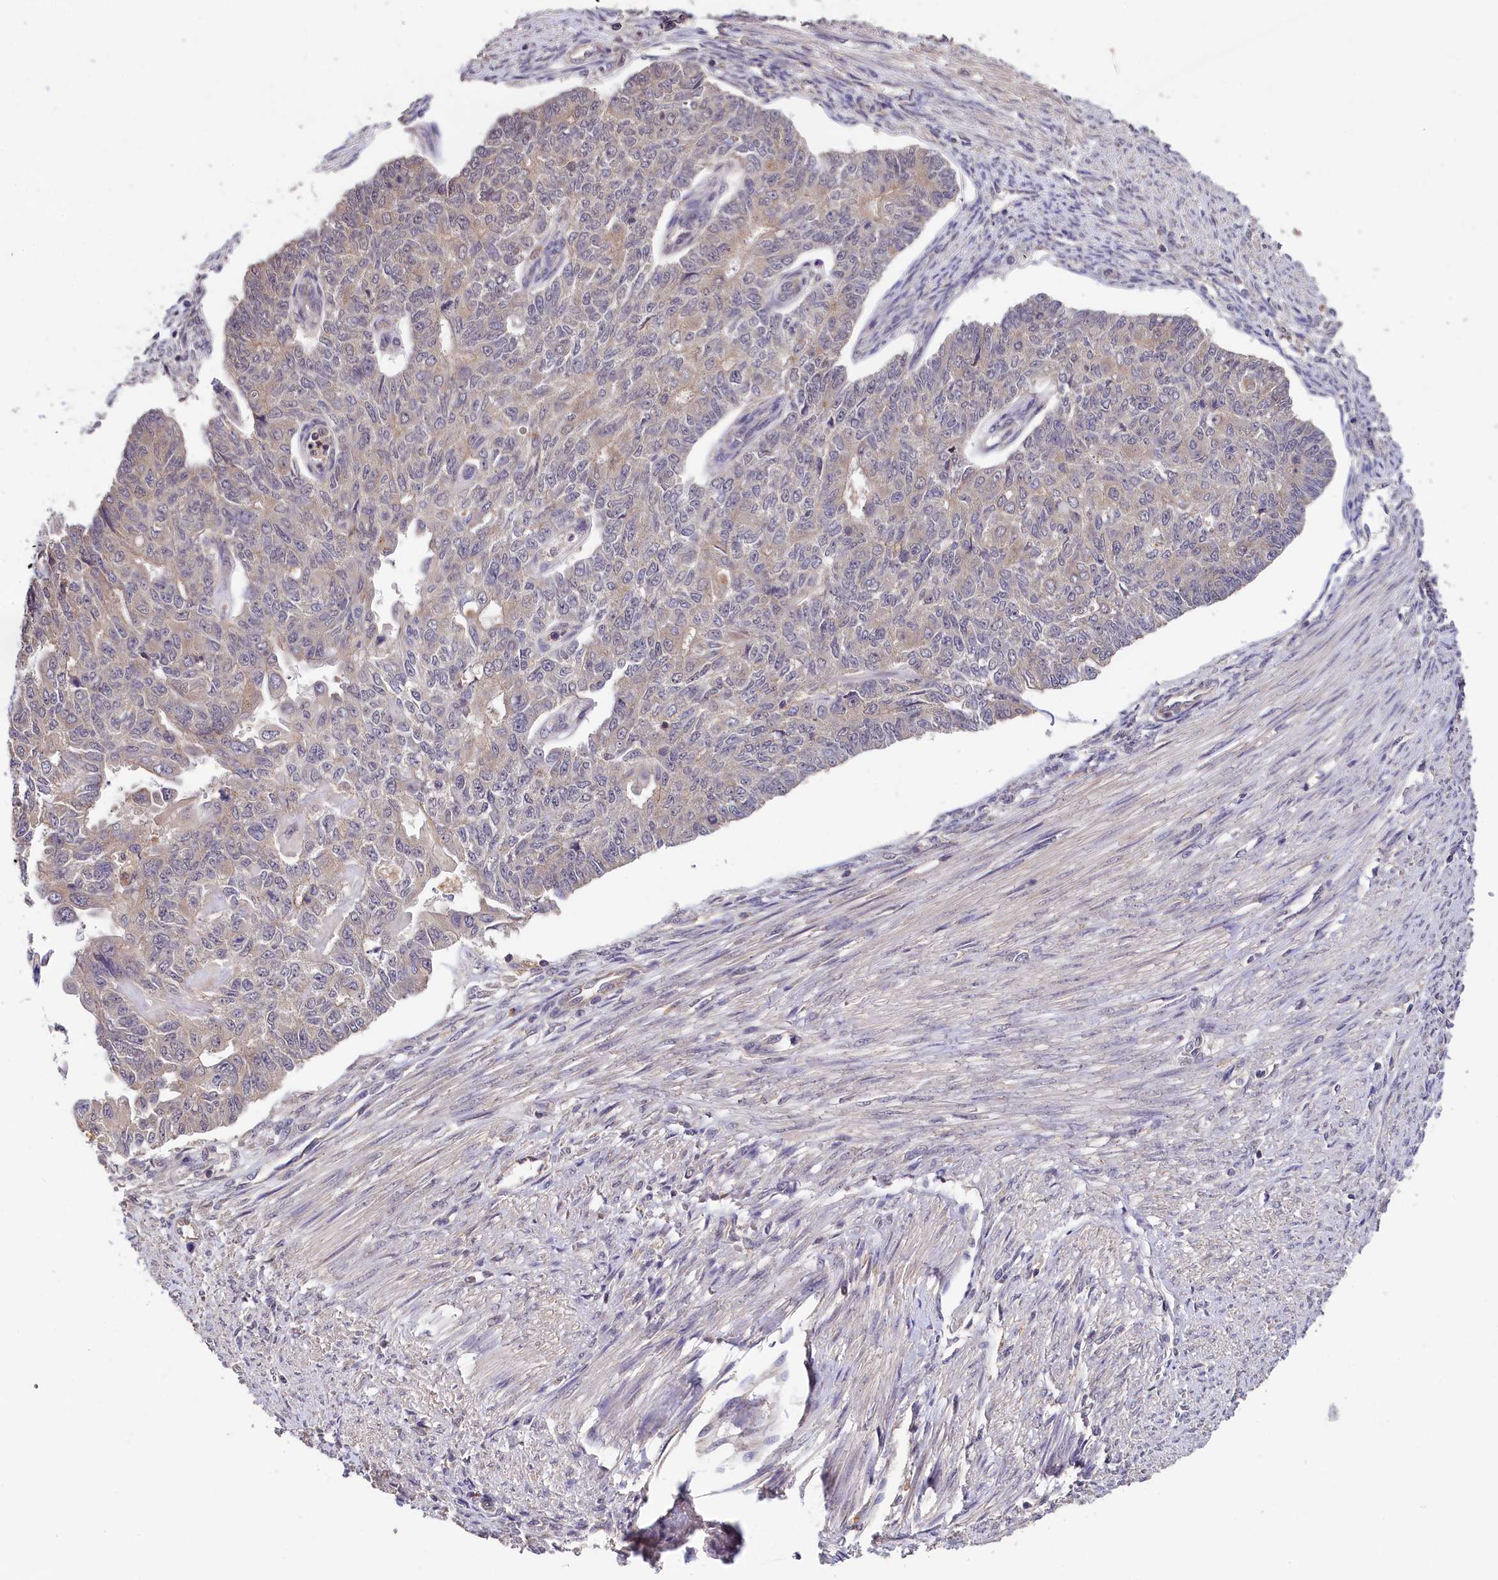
{"staining": {"intensity": "weak", "quantity": "<25%", "location": "cytoplasmic/membranous"}, "tissue": "endometrial cancer", "cell_type": "Tumor cells", "image_type": "cancer", "snomed": [{"axis": "morphology", "description": "Adenocarcinoma, NOS"}, {"axis": "topography", "description": "Endometrium"}], "caption": "The immunohistochemistry (IHC) micrograph has no significant positivity in tumor cells of endometrial cancer tissue. (DAB immunohistochemistry (IHC) visualized using brightfield microscopy, high magnification).", "gene": "TMEM39A", "patient": {"sex": "female", "age": 32}}